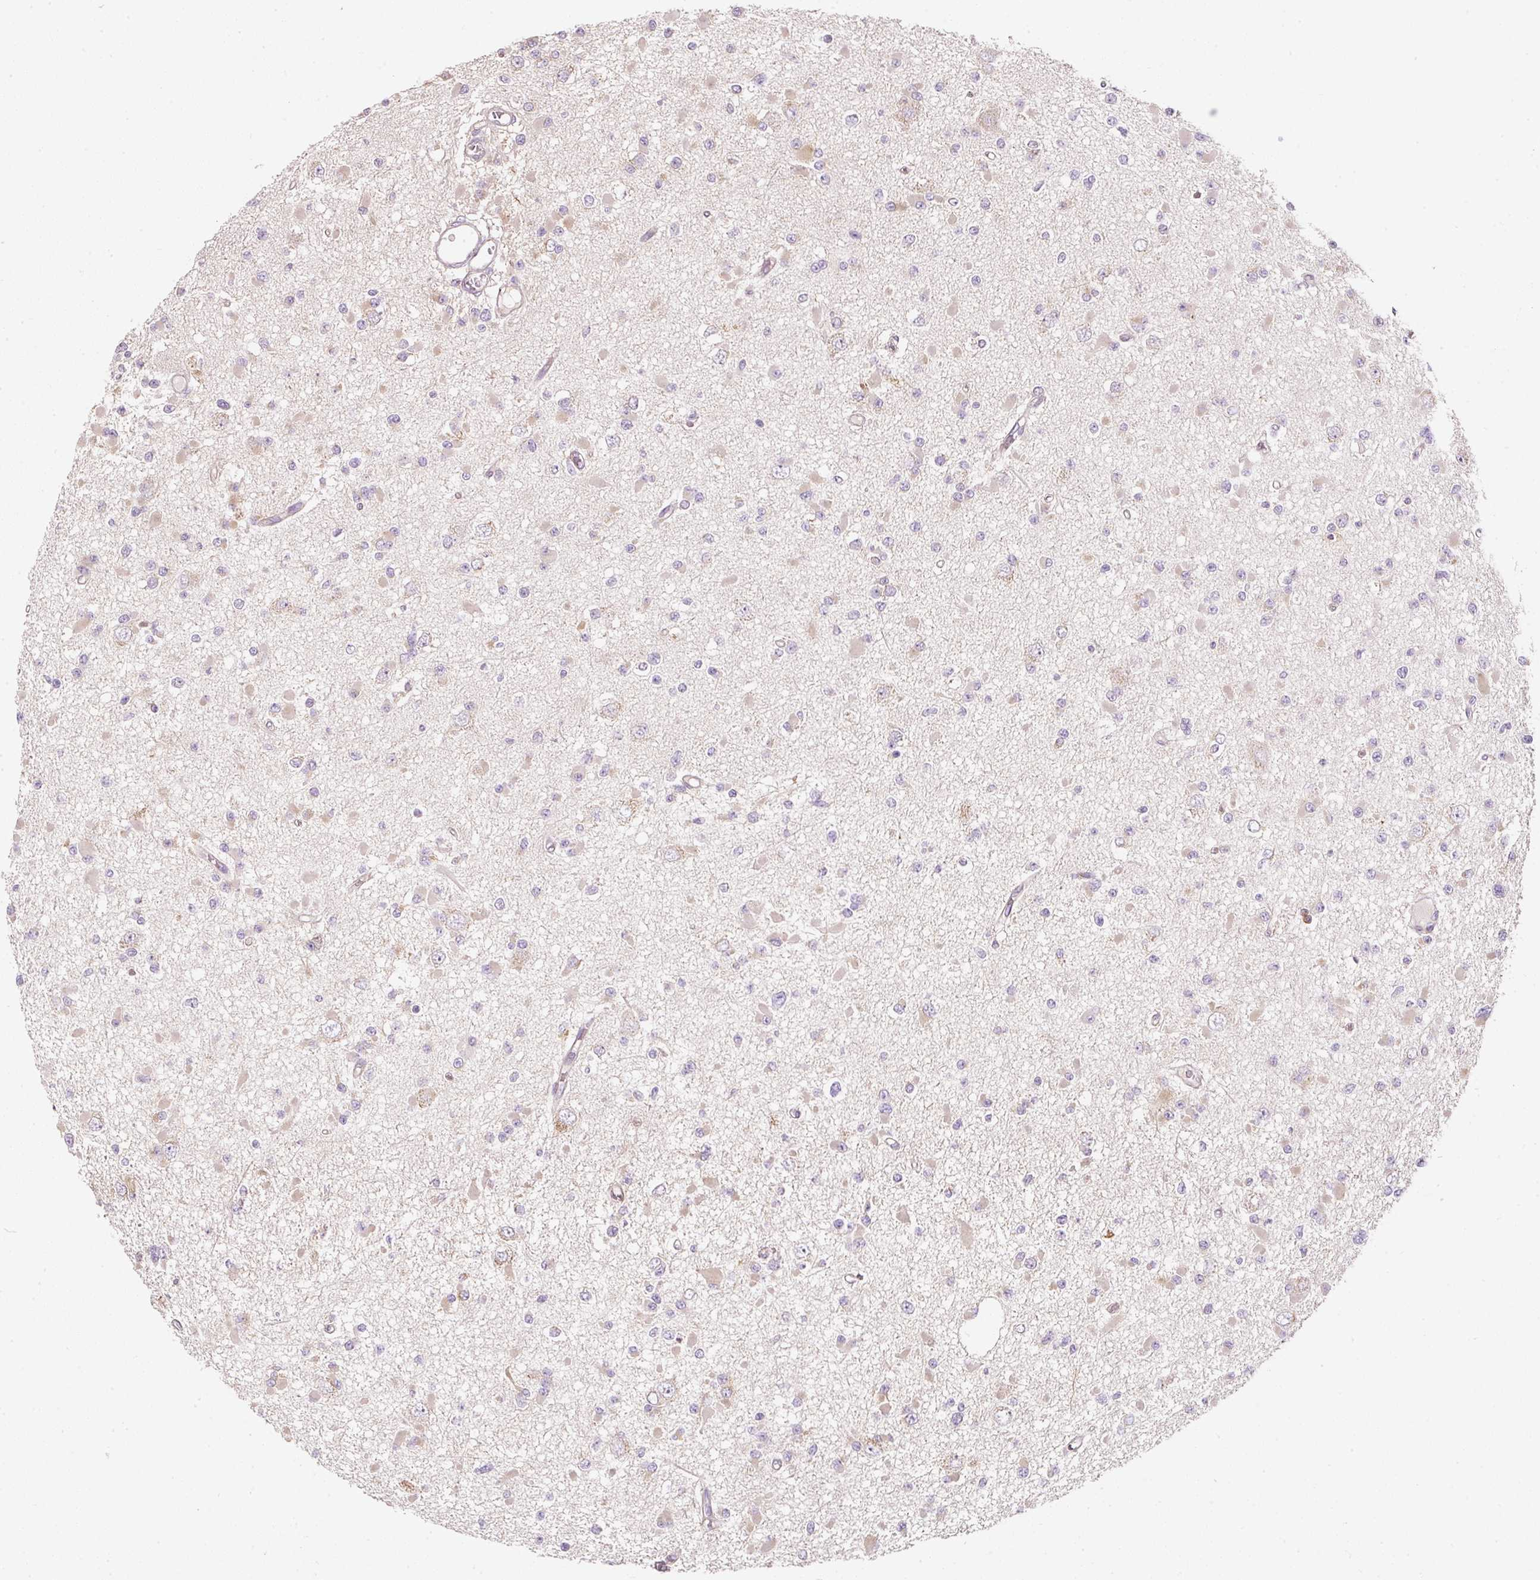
{"staining": {"intensity": "negative", "quantity": "none", "location": "none"}, "tissue": "glioma", "cell_type": "Tumor cells", "image_type": "cancer", "snomed": [{"axis": "morphology", "description": "Glioma, malignant, Low grade"}, {"axis": "topography", "description": "Brain"}], "caption": "The micrograph exhibits no staining of tumor cells in glioma.", "gene": "RNF167", "patient": {"sex": "female", "age": 22}}